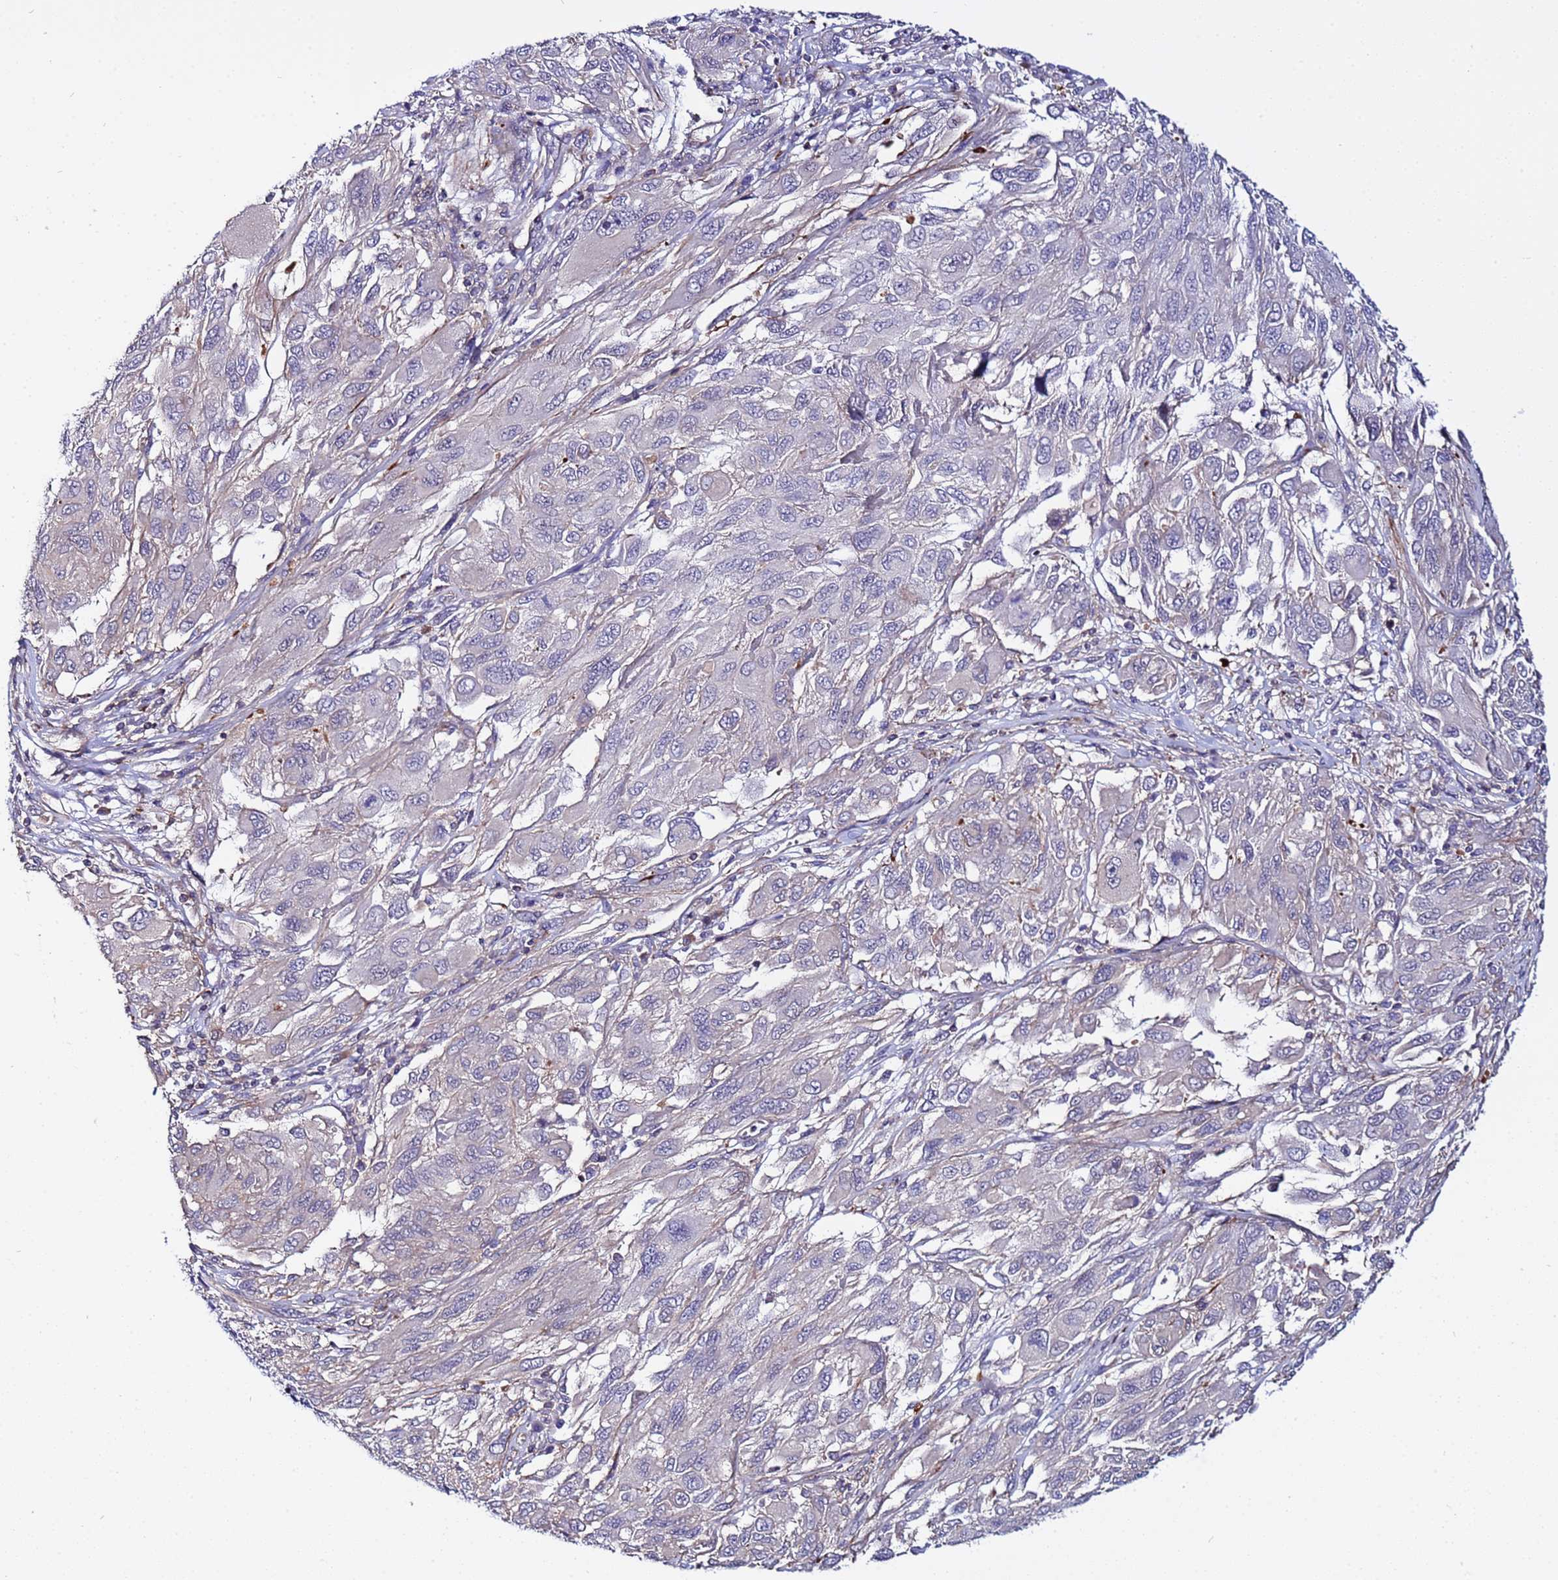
{"staining": {"intensity": "negative", "quantity": "none", "location": "none"}, "tissue": "melanoma", "cell_type": "Tumor cells", "image_type": "cancer", "snomed": [{"axis": "morphology", "description": "Malignant melanoma, NOS"}, {"axis": "topography", "description": "Skin"}], "caption": "Immunohistochemical staining of human malignant melanoma demonstrates no significant staining in tumor cells.", "gene": "STK38", "patient": {"sex": "female", "age": 91}}